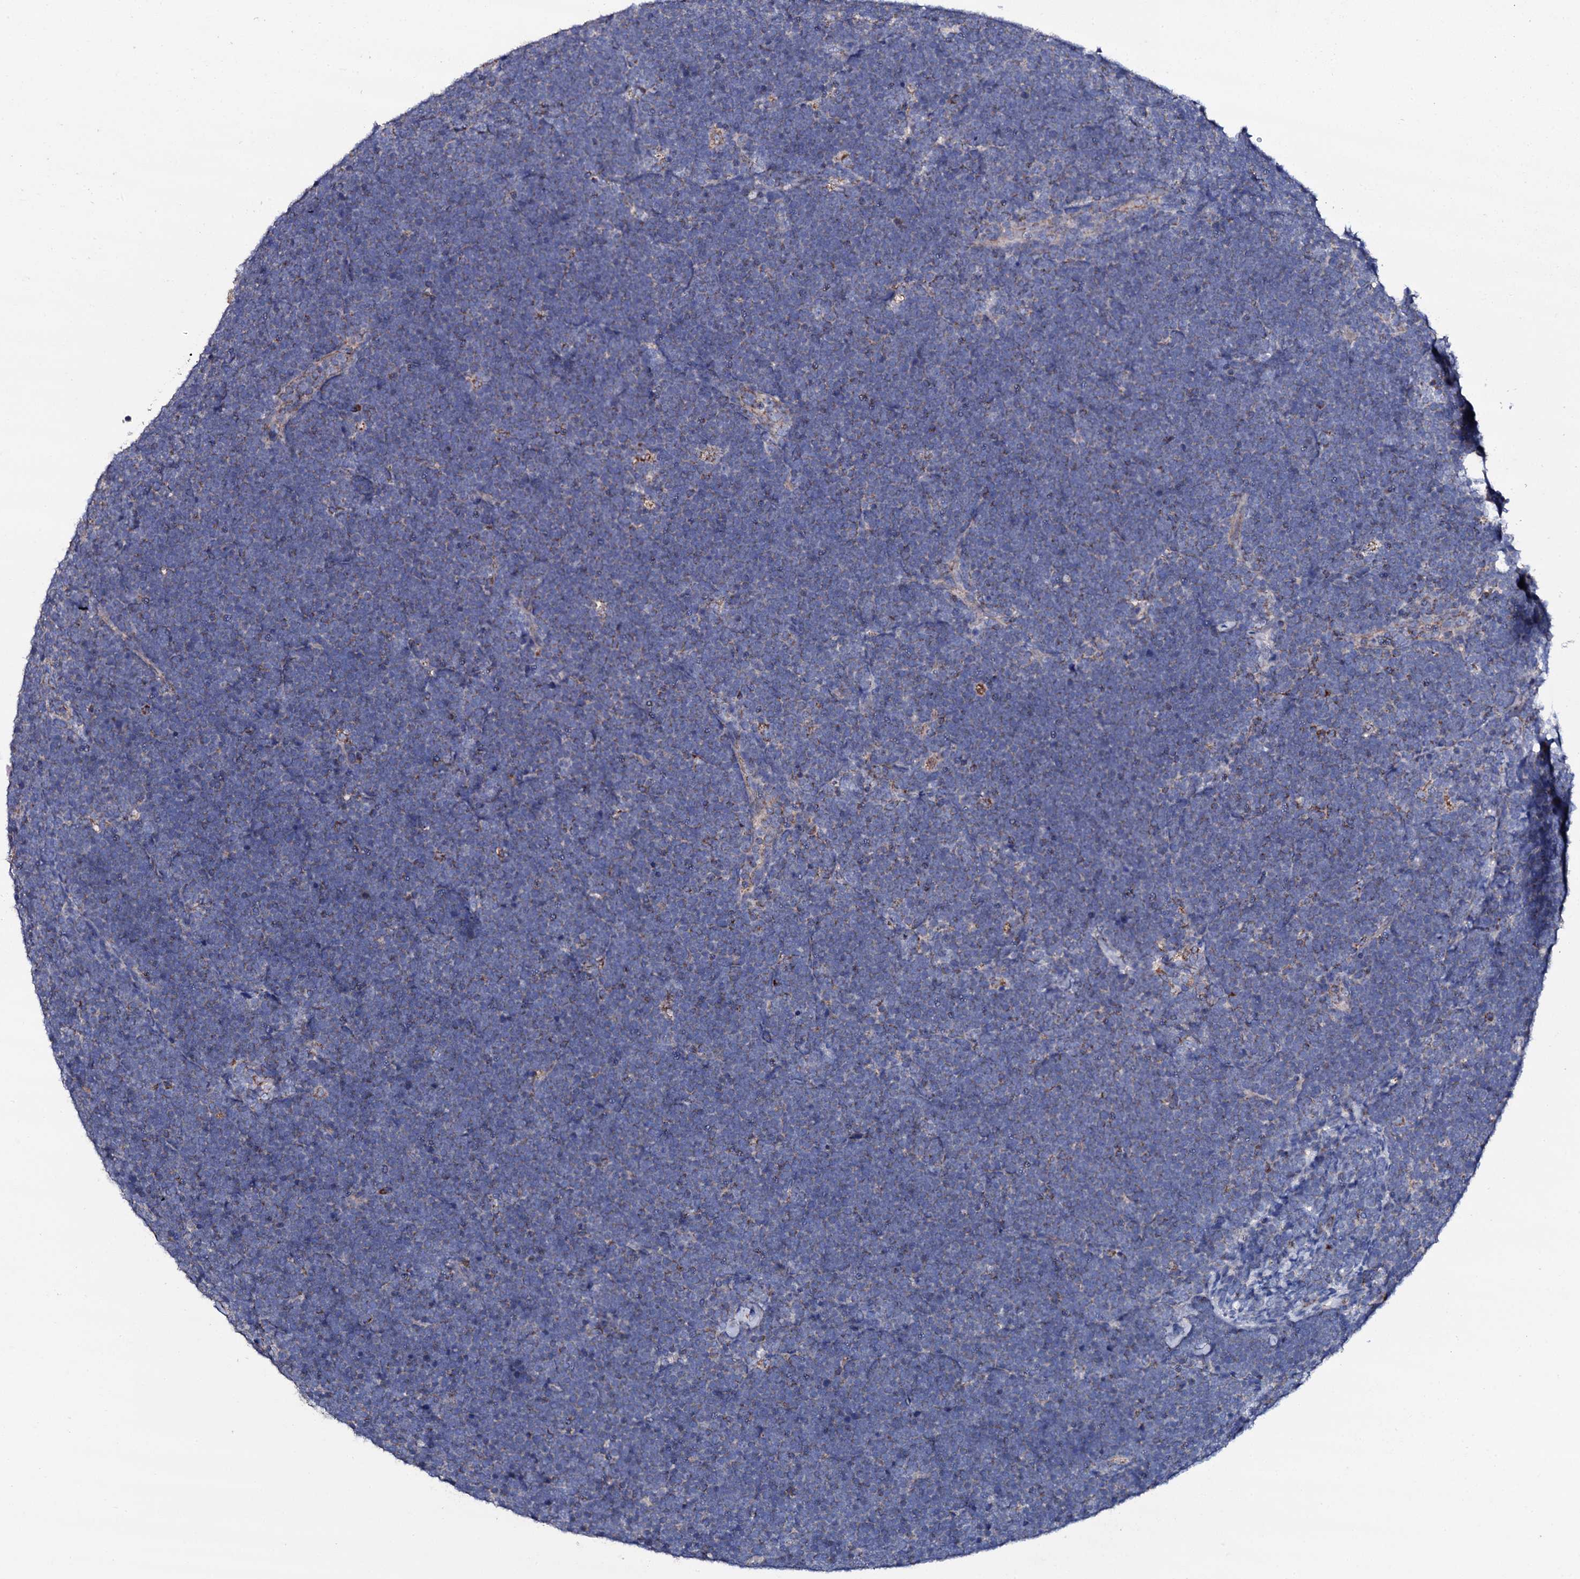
{"staining": {"intensity": "negative", "quantity": "none", "location": "none"}, "tissue": "lymphoma", "cell_type": "Tumor cells", "image_type": "cancer", "snomed": [{"axis": "morphology", "description": "Malignant lymphoma, non-Hodgkin's type, High grade"}, {"axis": "topography", "description": "Lymph node"}], "caption": "A high-resolution image shows IHC staining of lymphoma, which demonstrates no significant staining in tumor cells.", "gene": "TCAF2", "patient": {"sex": "male", "age": 13}}